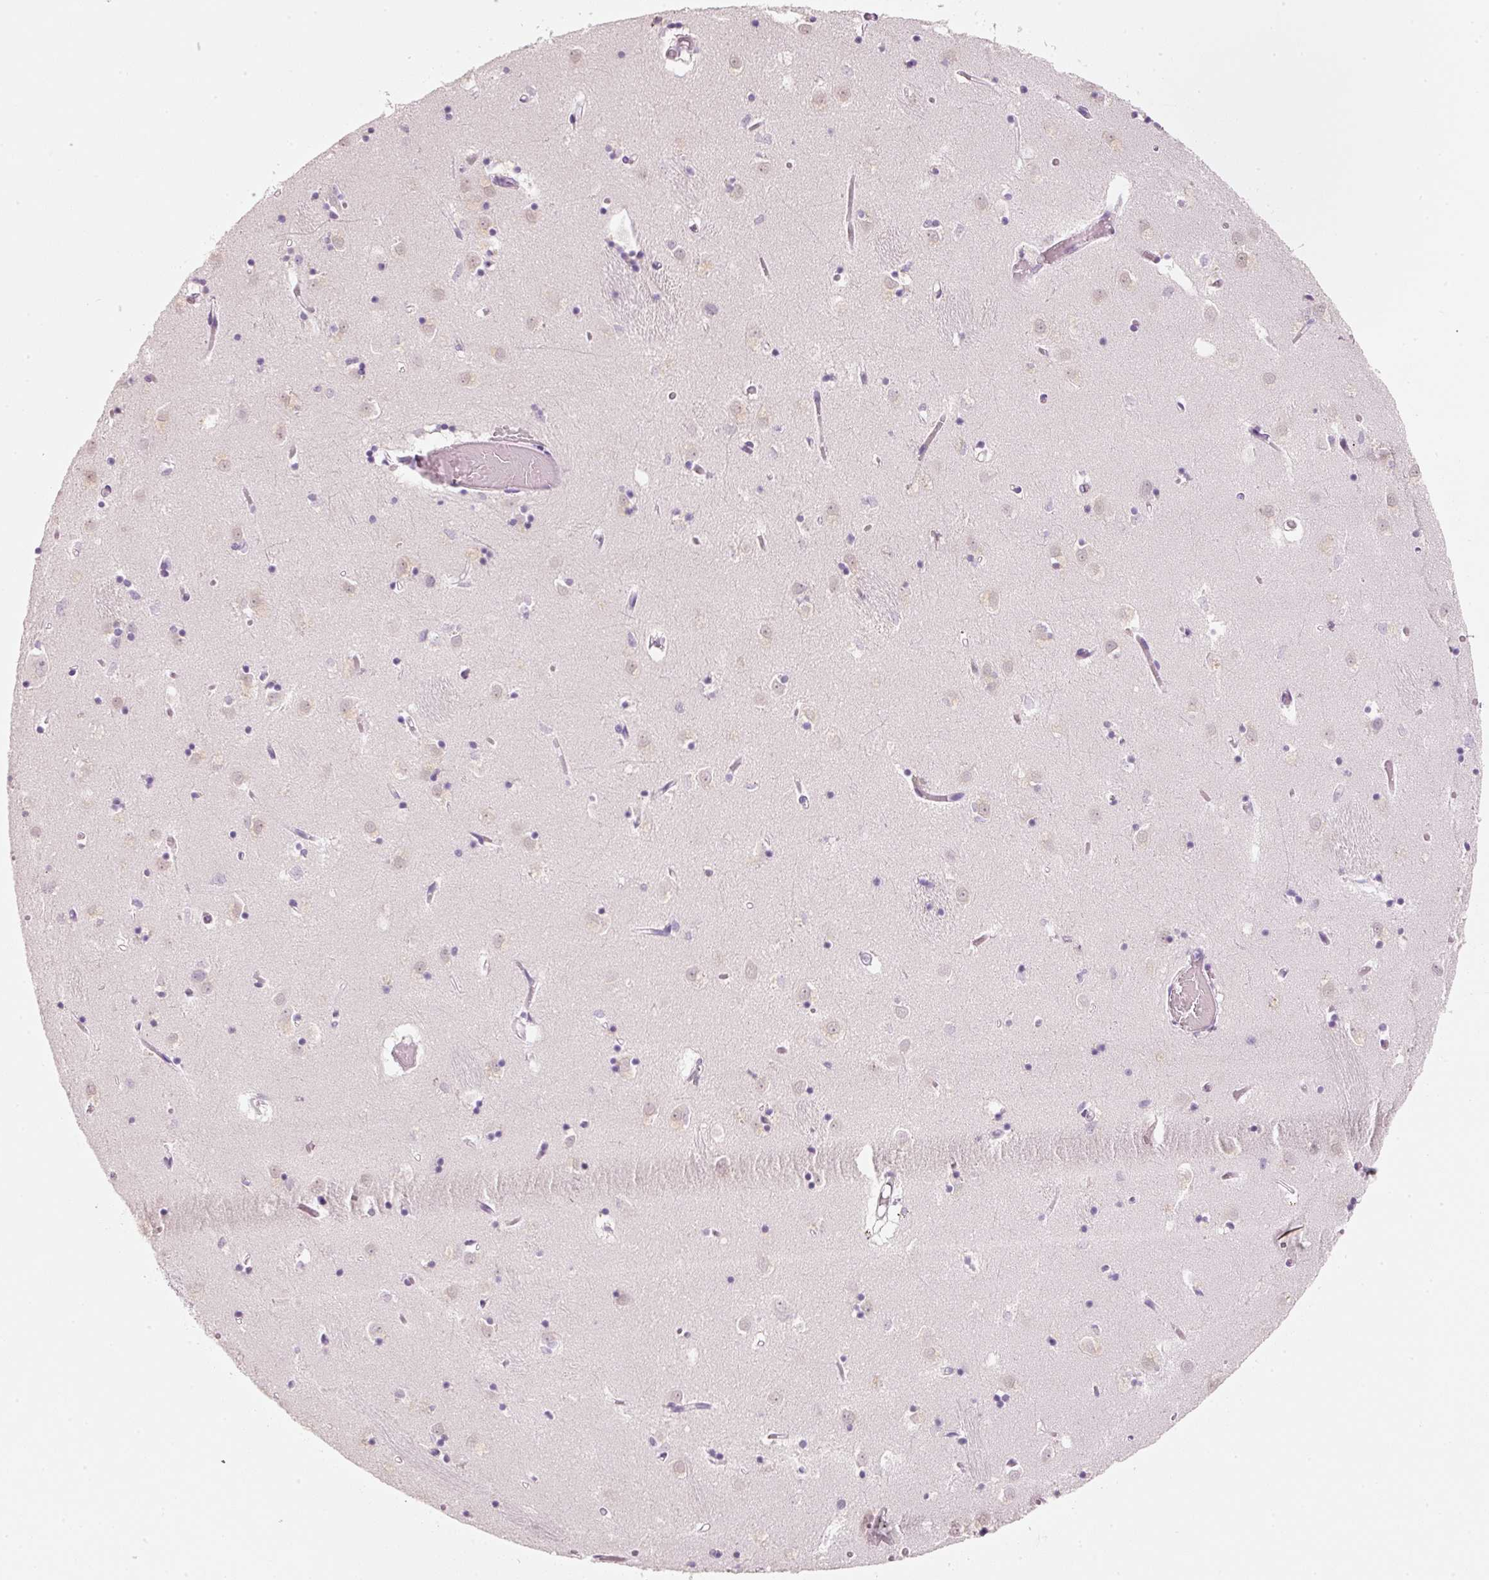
{"staining": {"intensity": "negative", "quantity": "none", "location": "none"}, "tissue": "caudate", "cell_type": "Glial cells", "image_type": "normal", "snomed": [{"axis": "morphology", "description": "Normal tissue, NOS"}, {"axis": "topography", "description": "Lateral ventricle wall"}], "caption": "Immunohistochemistry (IHC) of normal caudate demonstrates no positivity in glial cells.", "gene": "ENSG00000206549", "patient": {"sex": "male", "age": 70}}